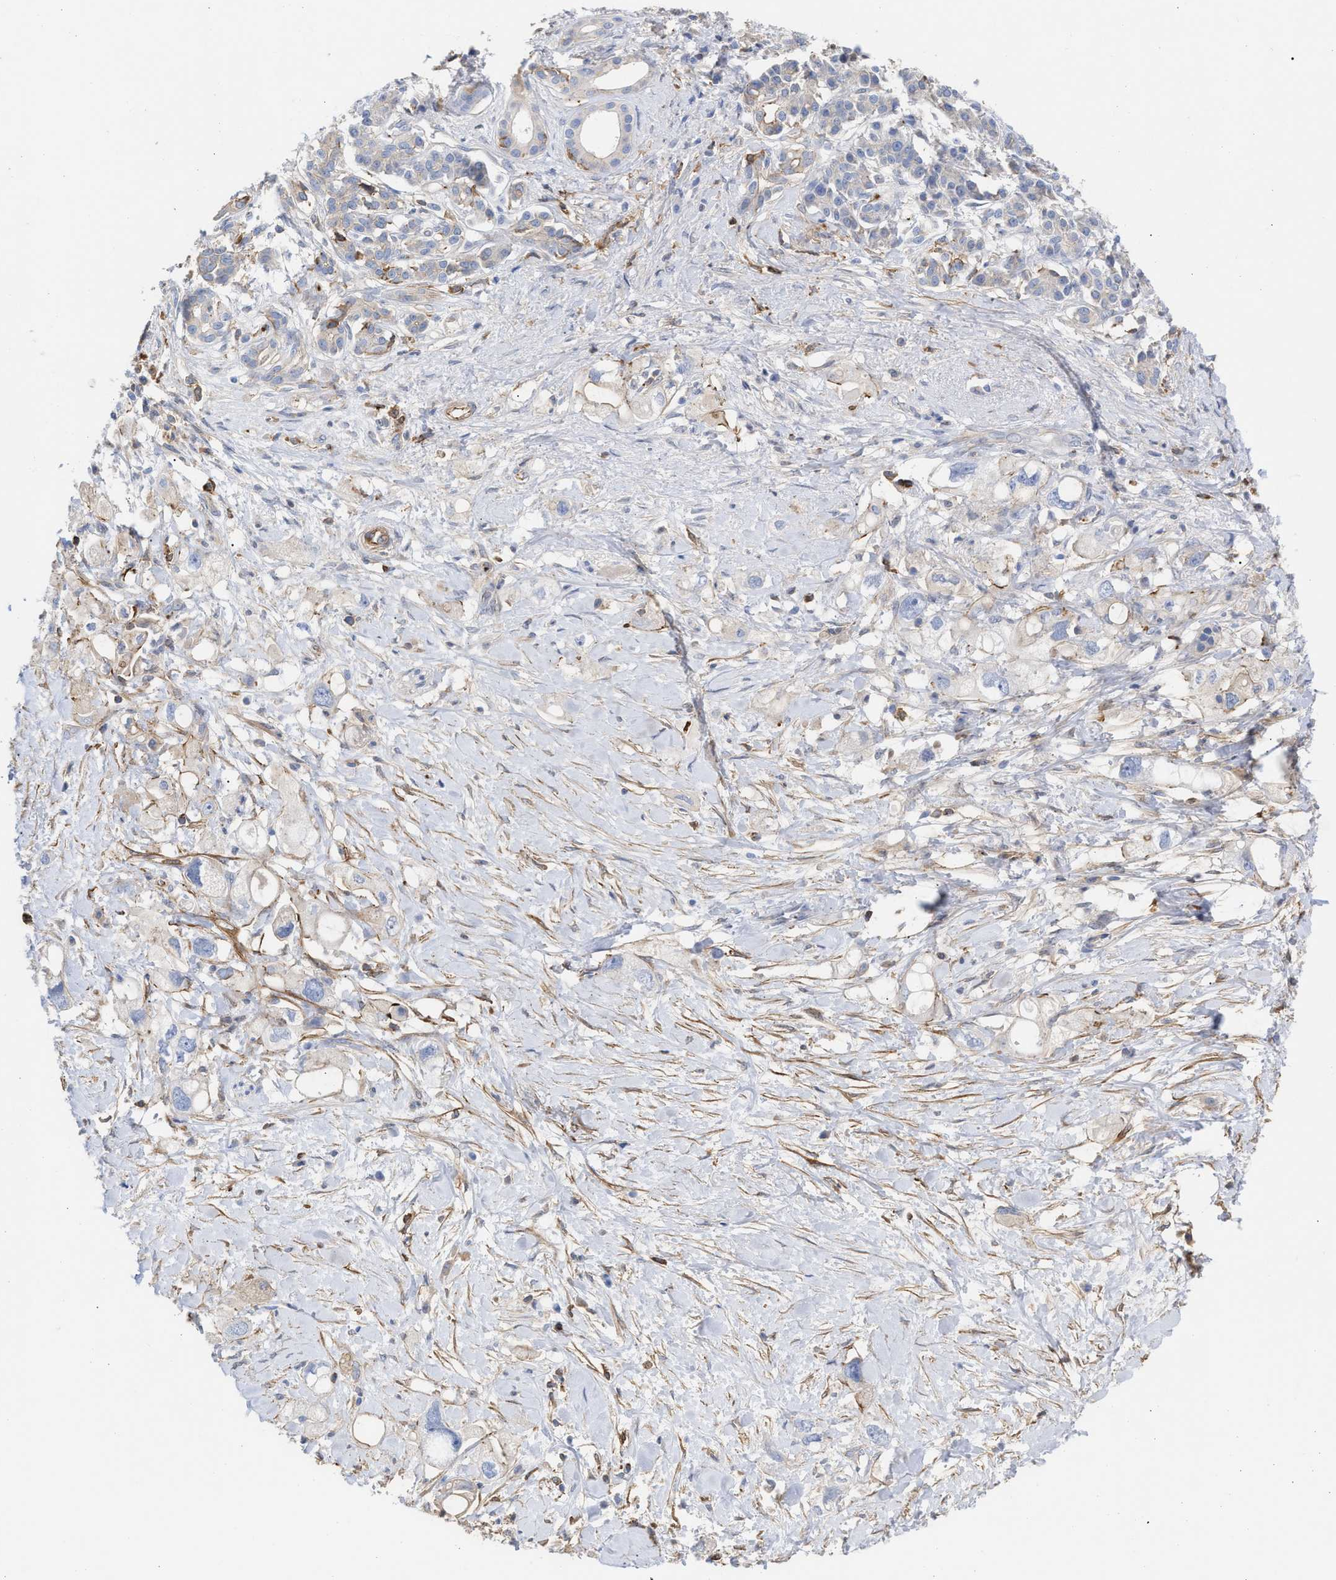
{"staining": {"intensity": "negative", "quantity": "none", "location": "none"}, "tissue": "pancreatic cancer", "cell_type": "Tumor cells", "image_type": "cancer", "snomed": [{"axis": "morphology", "description": "Adenocarcinoma, NOS"}, {"axis": "topography", "description": "Pancreas"}], "caption": "DAB (3,3'-diaminobenzidine) immunohistochemical staining of human pancreatic cancer (adenocarcinoma) displays no significant expression in tumor cells. Brightfield microscopy of immunohistochemistry (IHC) stained with DAB (brown) and hematoxylin (blue), captured at high magnification.", "gene": "HS3ST5", "patient": {"sex": "female", "age": 56}}